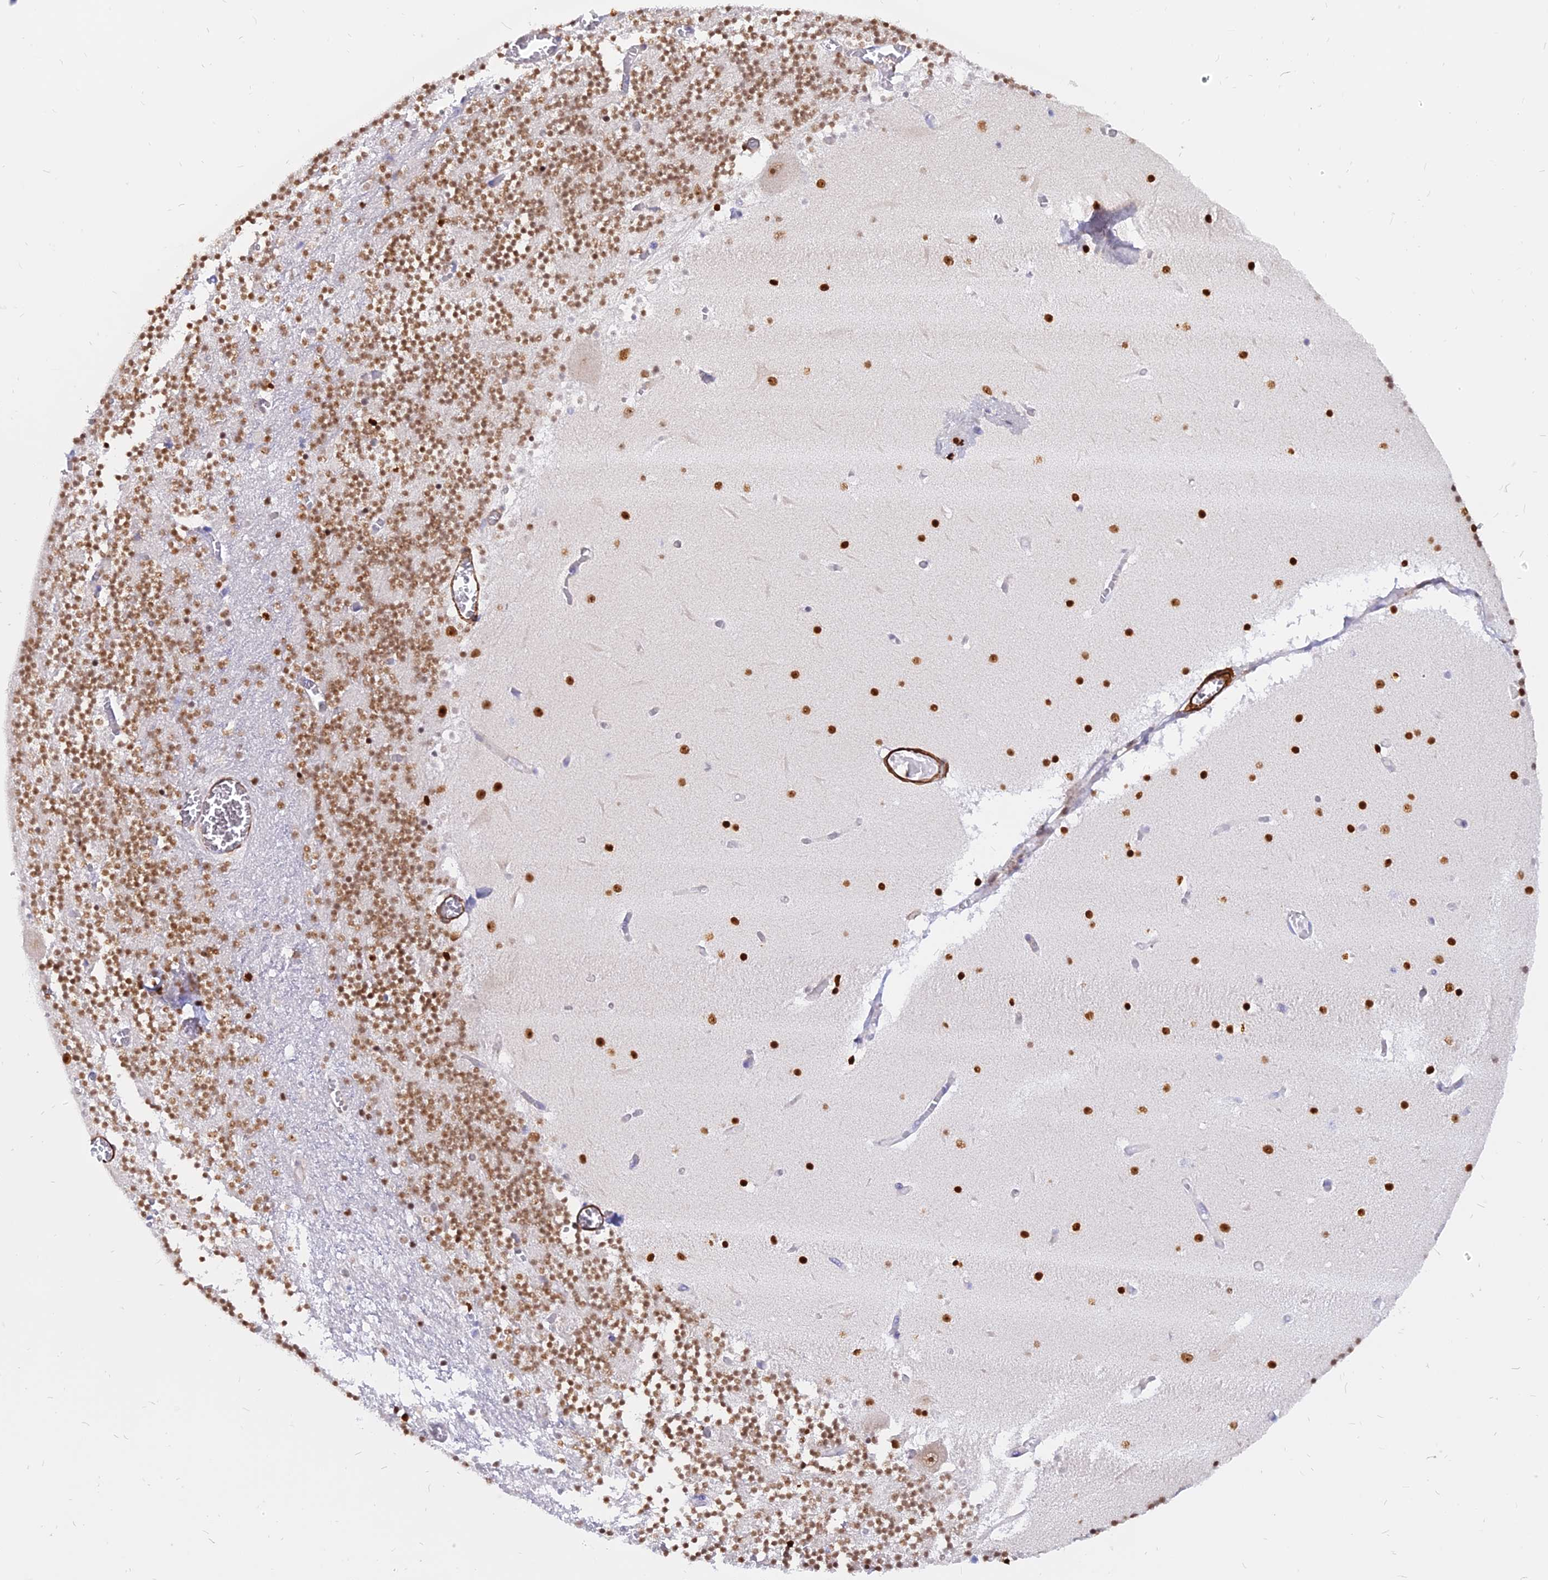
{"staining": {"intensity": "moderate", "quantity": ">75%", "location": "nuclear"}, "tissue": "cerebellum", "cell_type": "Cells in granular layer", "image_type": "normal", "snomed": [{"axis": "morphology", "description": "Normal tissue, NOS"}, {"axis": "topography", "description": "Cerebellum"}], "caption": "About >75% of cells in granular layer in benign cerebellum display moderate nuclear protein staining as visualized by brown immunohistochemical staining.", "gene": "CENPV", "patient": {"sex": "female", "age": 28}}